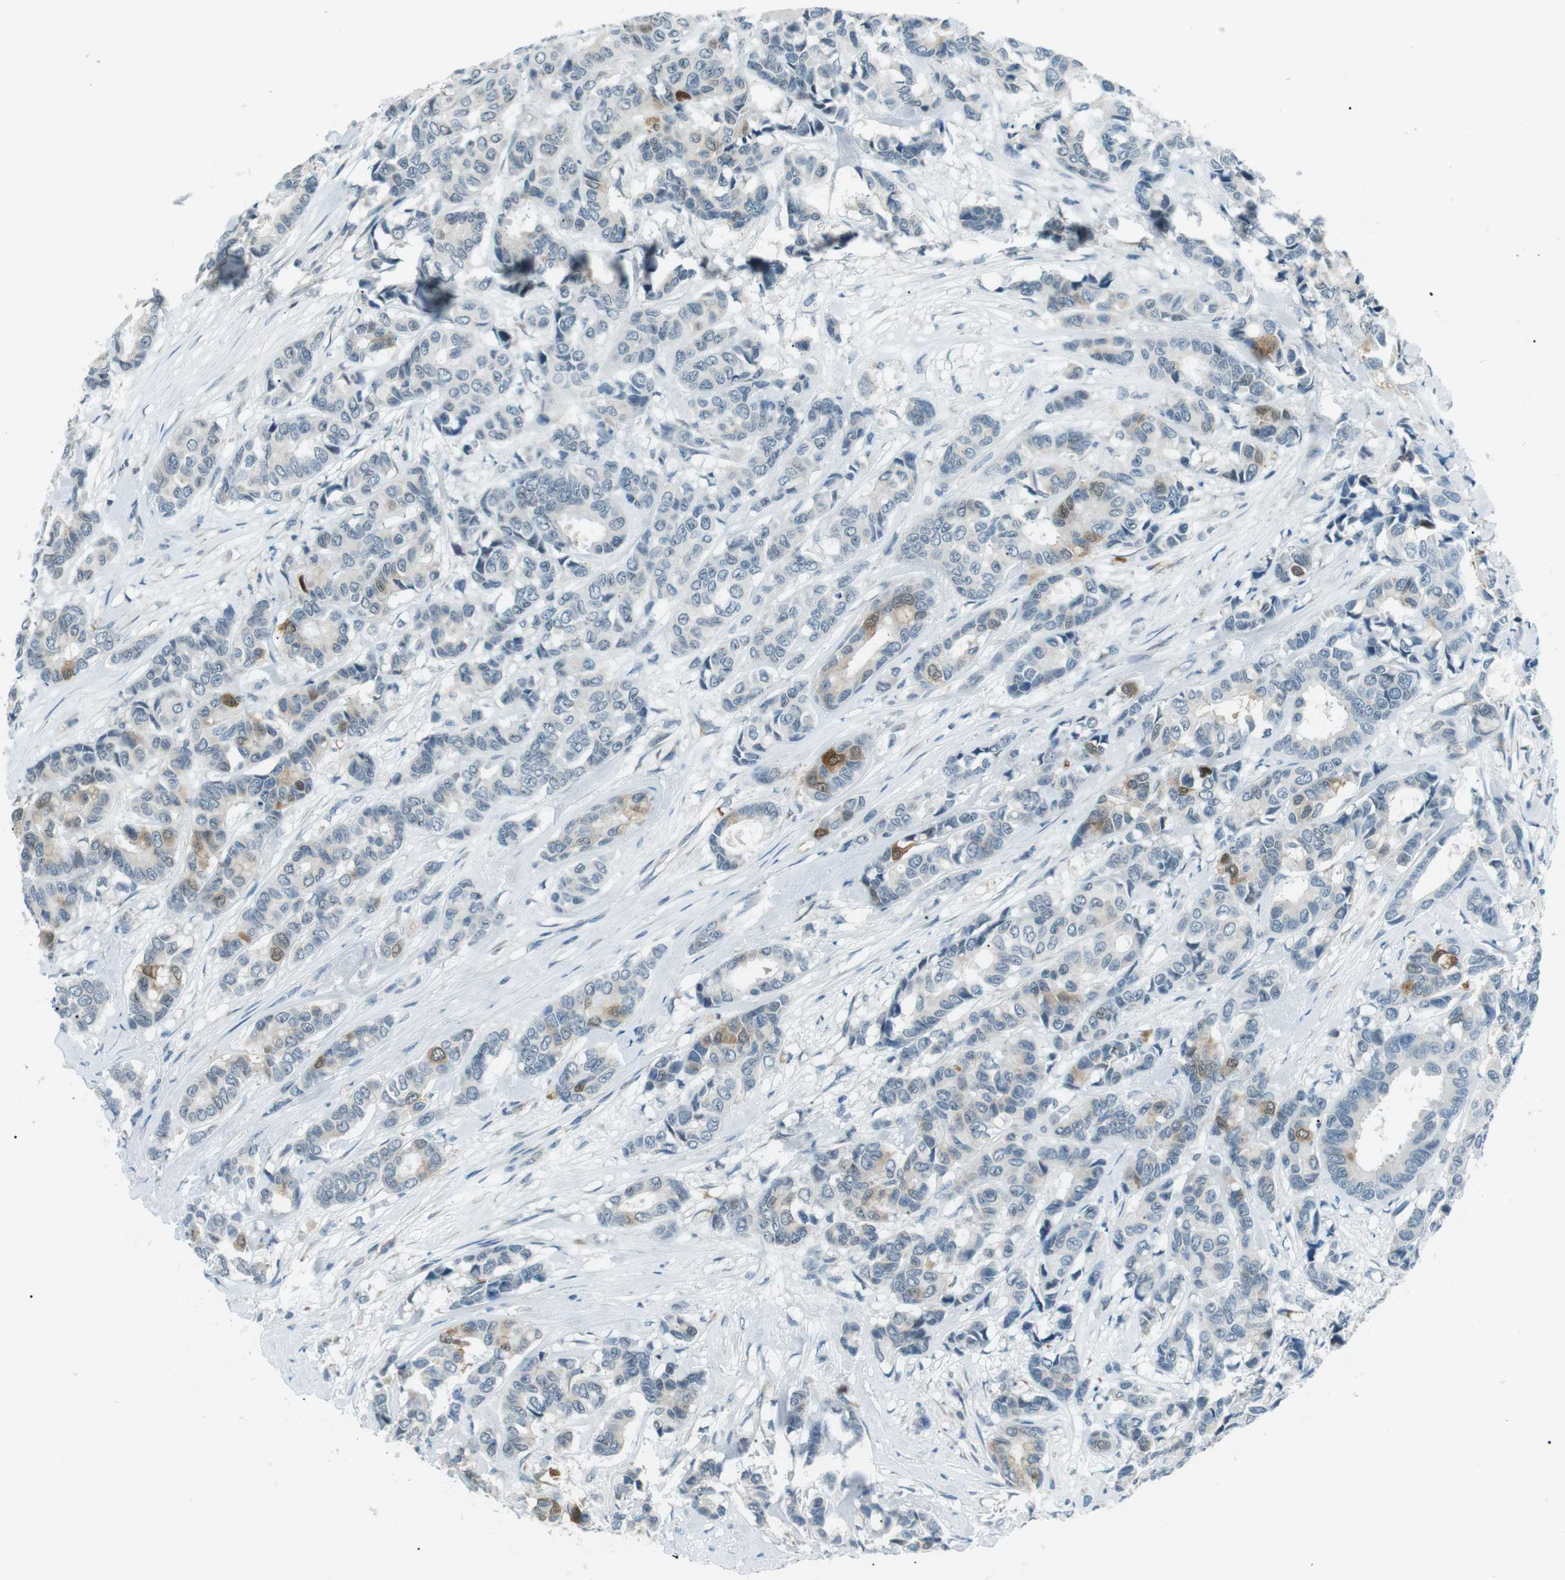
{"staining": {"intensity": "moderate", "quantity": "<25%", "location": "cytoplasmic/membranous,nuclear"}, "tissue": "breast cancer", "cell_type": "Tumor cells", "image_type": "cancer", "snomed": [{"axis": "morphology", "description": "Duct carcinoma"}, {"axis": "topography", "description": "Breast"}], "caption": "Immunohistochemical staining of human breast intraductal carcinoma displays moderate cytoplasmic/membranous and nuclear protein positivity in approximately <25% of tumor cells.", "gene": "SERPINB2", "patient": {"sex": "female", "age": 87}}